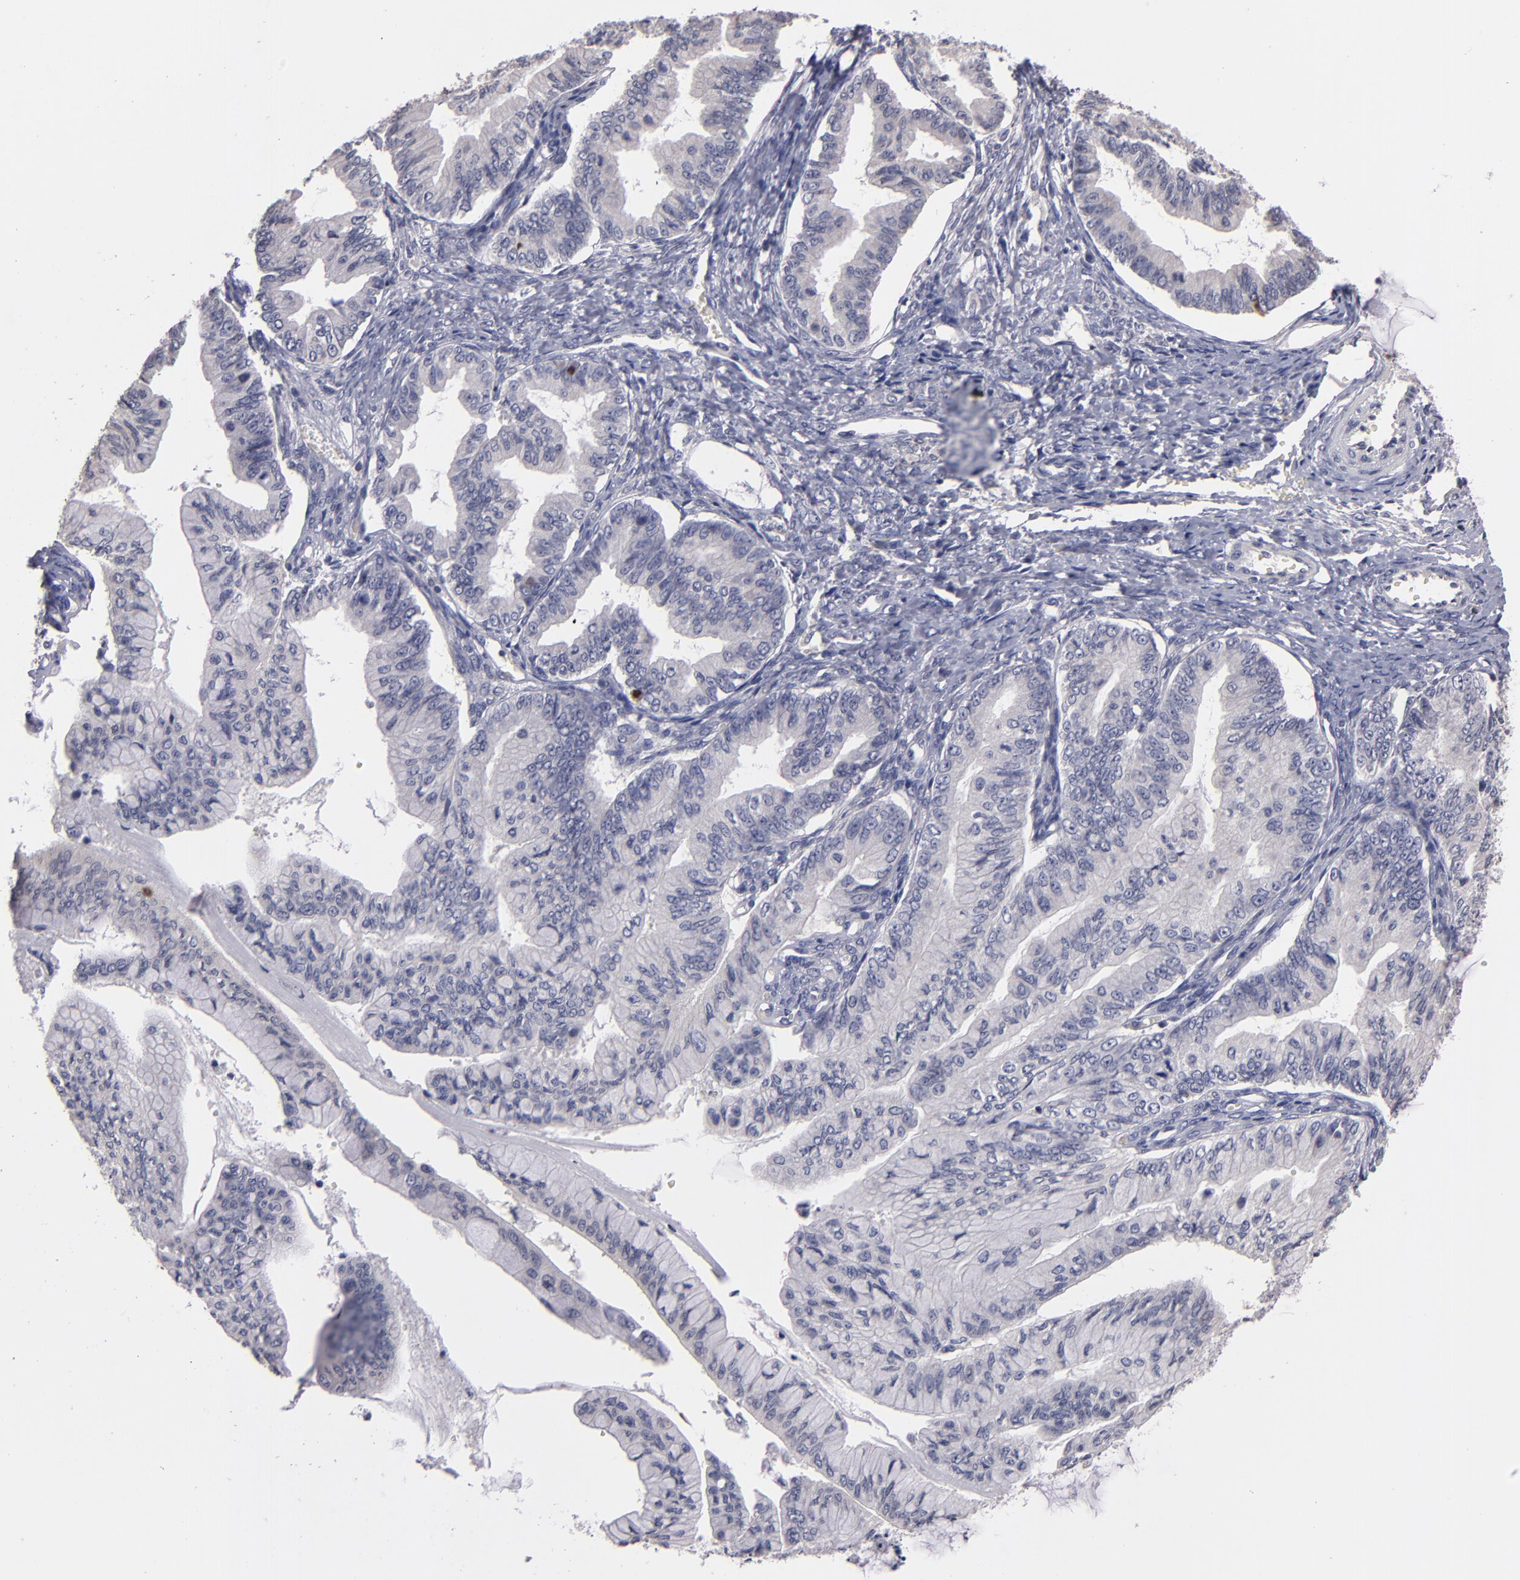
{"staining": {"intensity": "moderate", "quantity": "<25%", "location": "cytoplasmic/membranous,nuclear"}, "tissue": "ovarian cancer", "cell_type": "Tumor cells", "image_type": "cancer", "snomed": [{"axis": "morphology", "description": "Cystadenocarcinoma, mucinous, NOS"}, {"axis": "topography", "description": "Ovary"}], "caption": "IHC of mucinous cystadenocarcinoma (ovarian) exhibits low levels of moderate cytoplasmic/membranous and nuclear staining in about <25% of tumor cells.", "gene": "S100A1", "patient": {"sex": "female", "age": 36}}